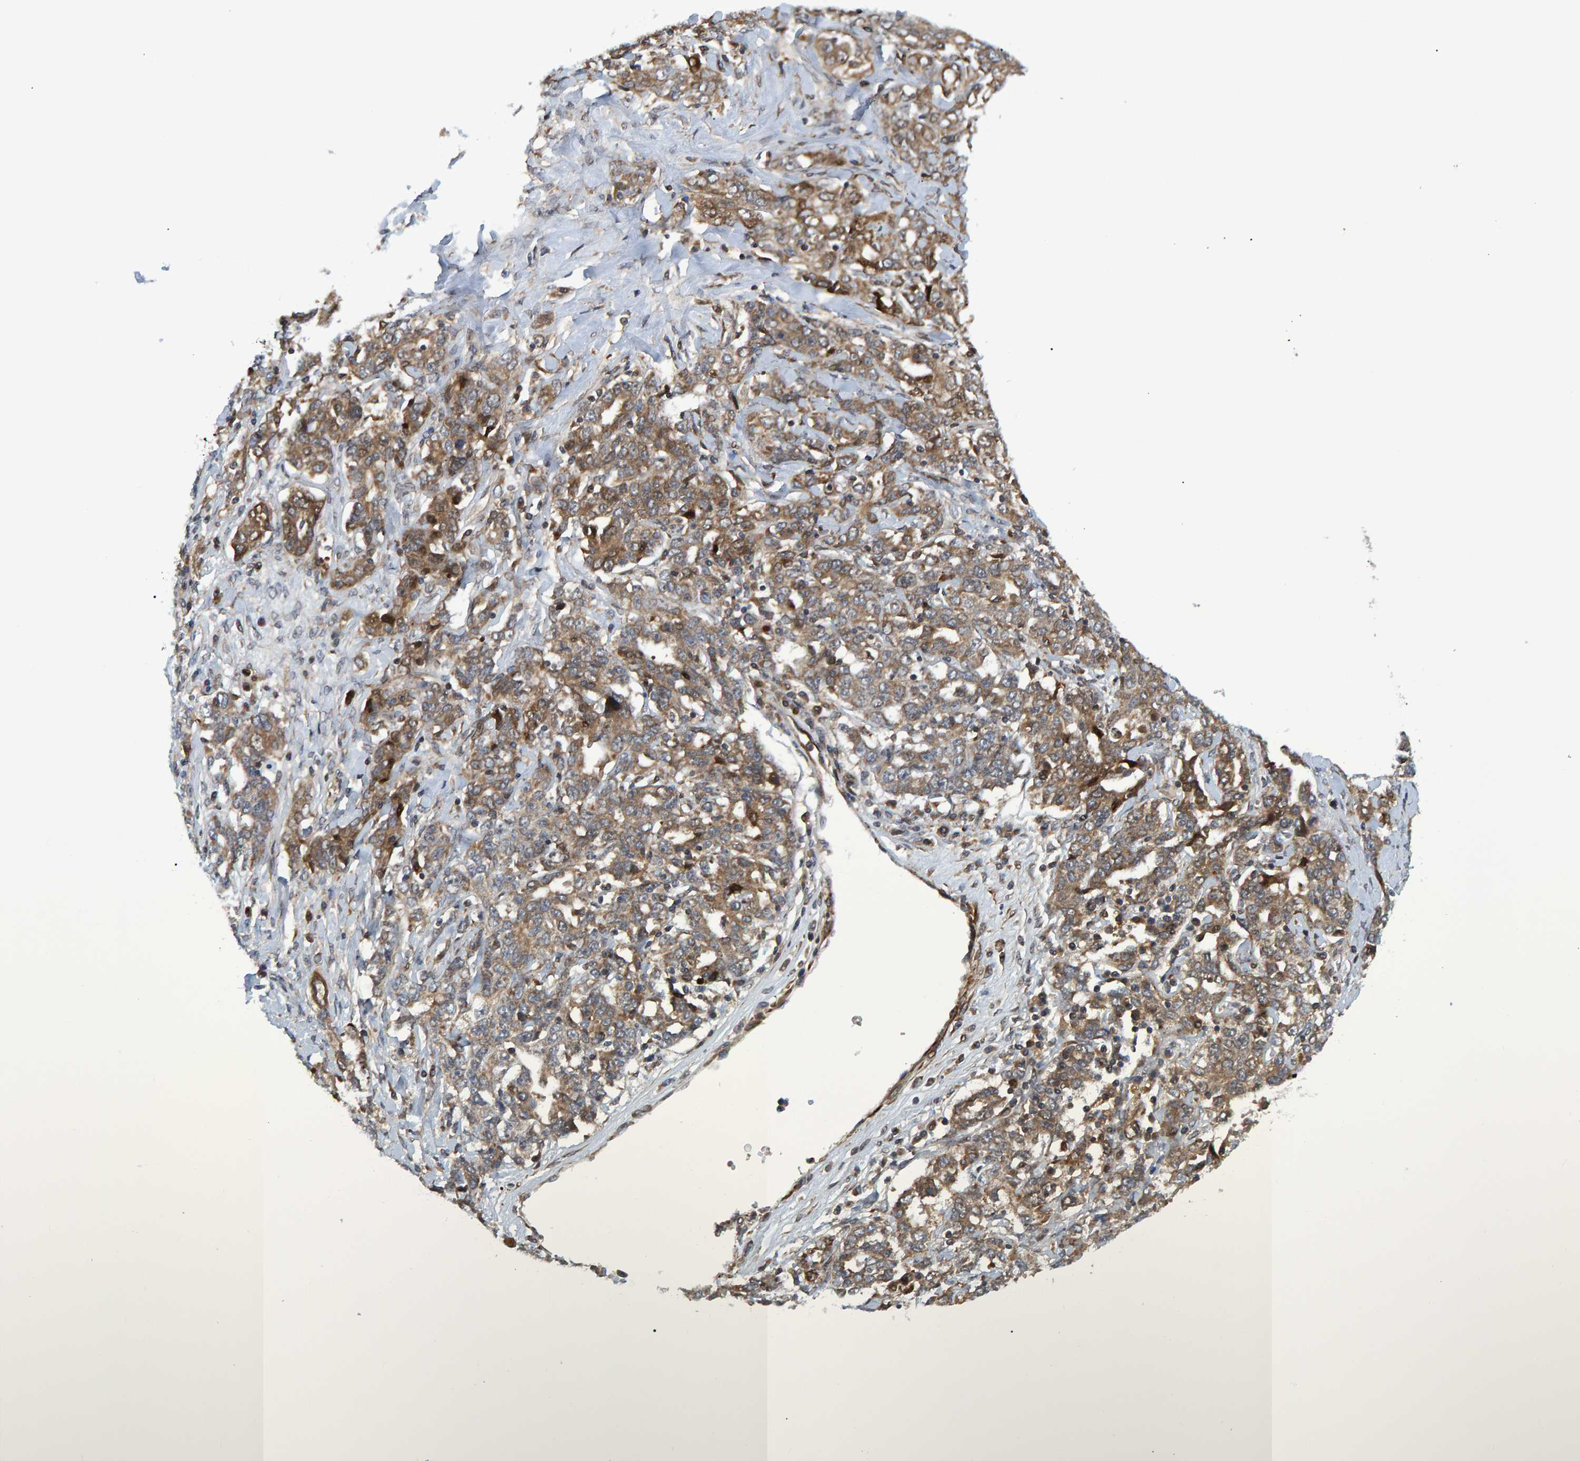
{"staining": {"intensity": "moderate", "quantity": ">75%", "location": "cytoplasmic/membranous"}, "tissue": "ovarian cancer", "cell_type": "Tumor cells", "image_type": "cancer", "snomed": [{"axis": "morphology", "description": "Carcinoma, endometroid"}, {"axis": "topography", "description": "Ovary"}], "caption": "The micrograph shows immunohistochemical staining of ovarian endometroid carcinoma. There is moderate cytoplasmic/membranous staining is appreciated in about >75% of tumor cells. (Stains: DAB in brown, nuclei in blue, Microscopy: brightfield microscopy at high magnification).", "gene": "ATP6V1H", "patient": {"sex": "female", "age": 62}}